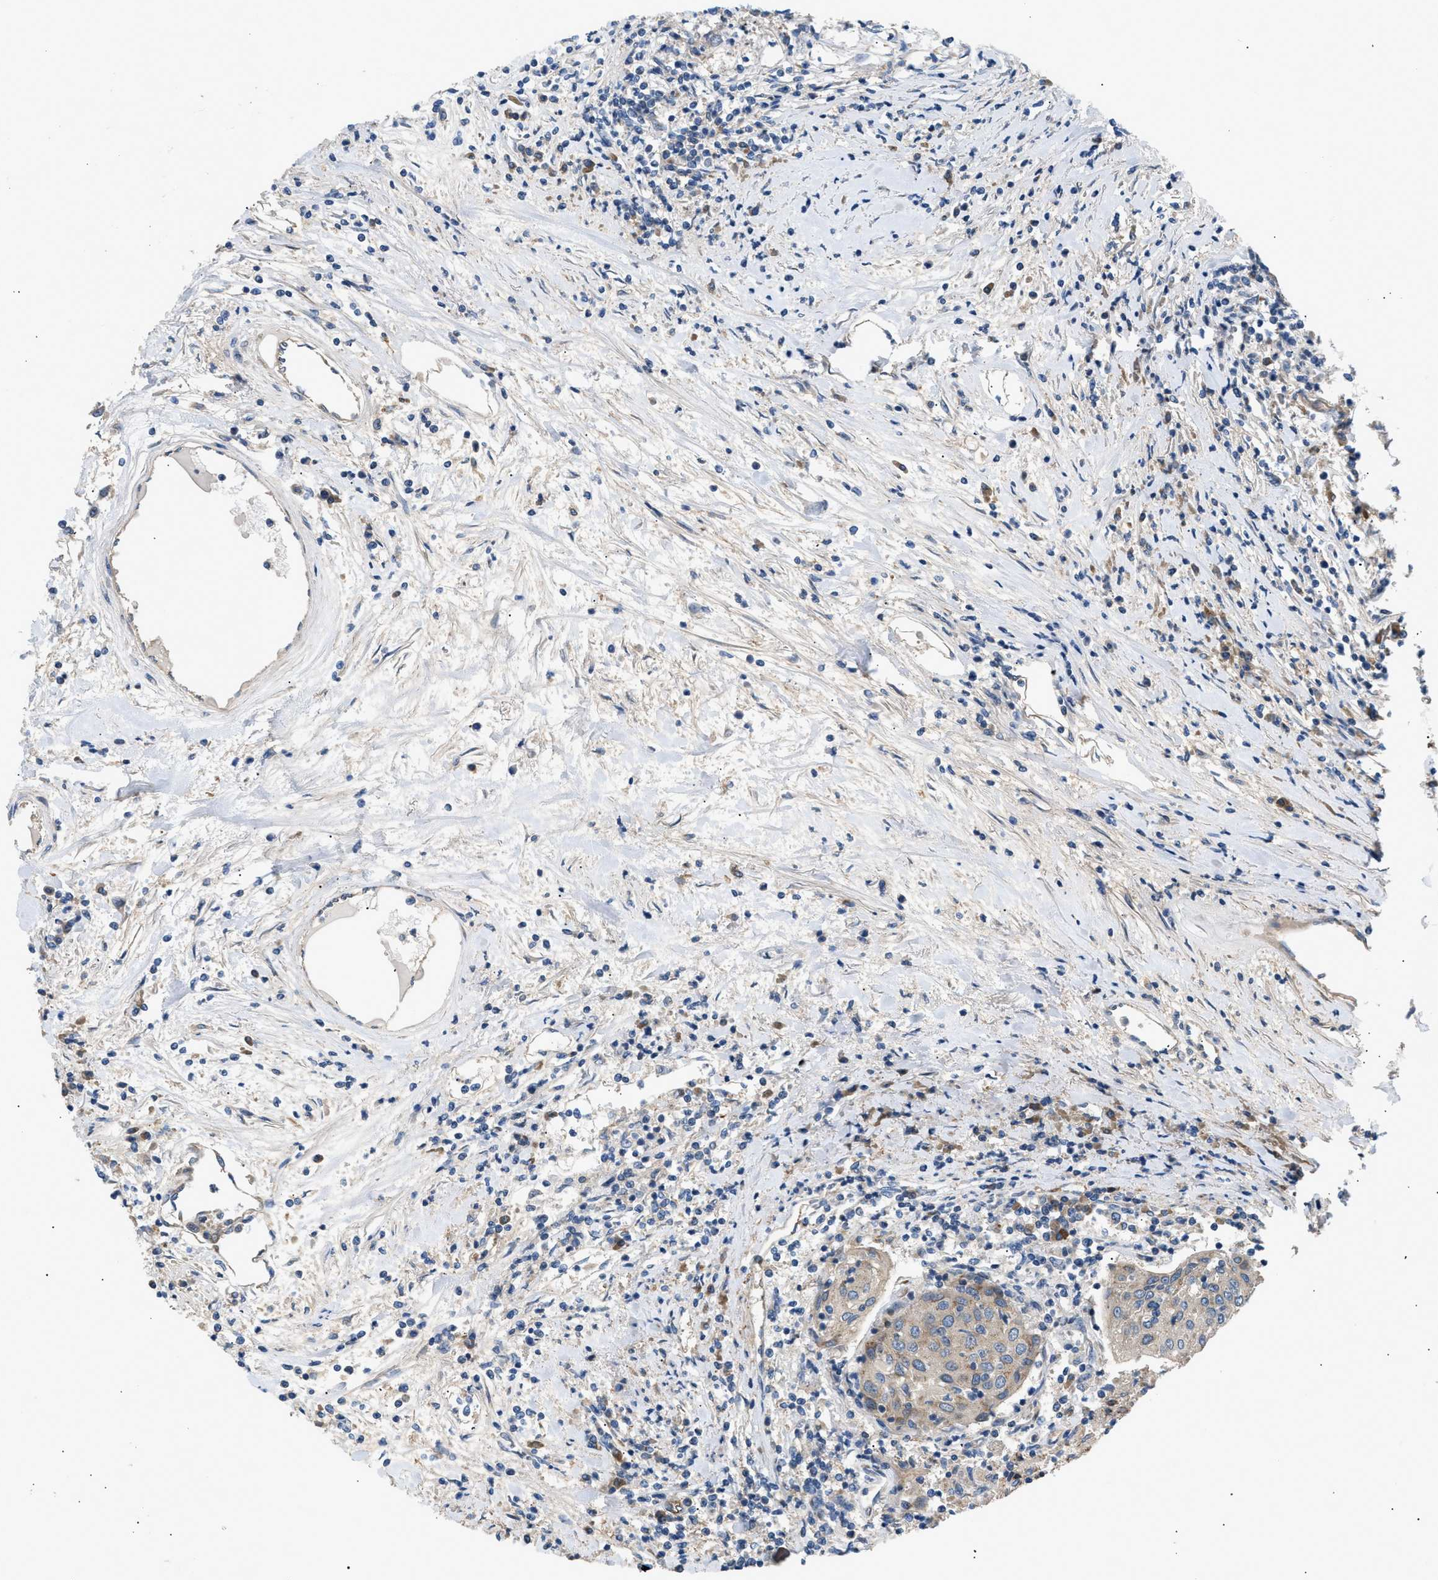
{"staining": {"intensity": "weak", "quantity": ">75%", "location": "cytoplasmic/membranous"}, "tissue": "urothelial cancer", "cell_type": "Tumor cells", "image_type": "cancer", "snomed": [{"axis": "morphology", "description": "Urothelial carcinoma, High grade"}, {"axis": "topography", "description": "Urinary bladder"}], "caption": "Tumor cells display low levels of weak cytoplasmic/membranous positivity in approximately >75% of cells in human urothelial cancer. The staining was performed using DAB, with brown indicating positive protein expression. Nuclei are stained blue with hematoxylin.", "gene": "LYSMD3", "patient": {"sex": "female", "age": 85}}